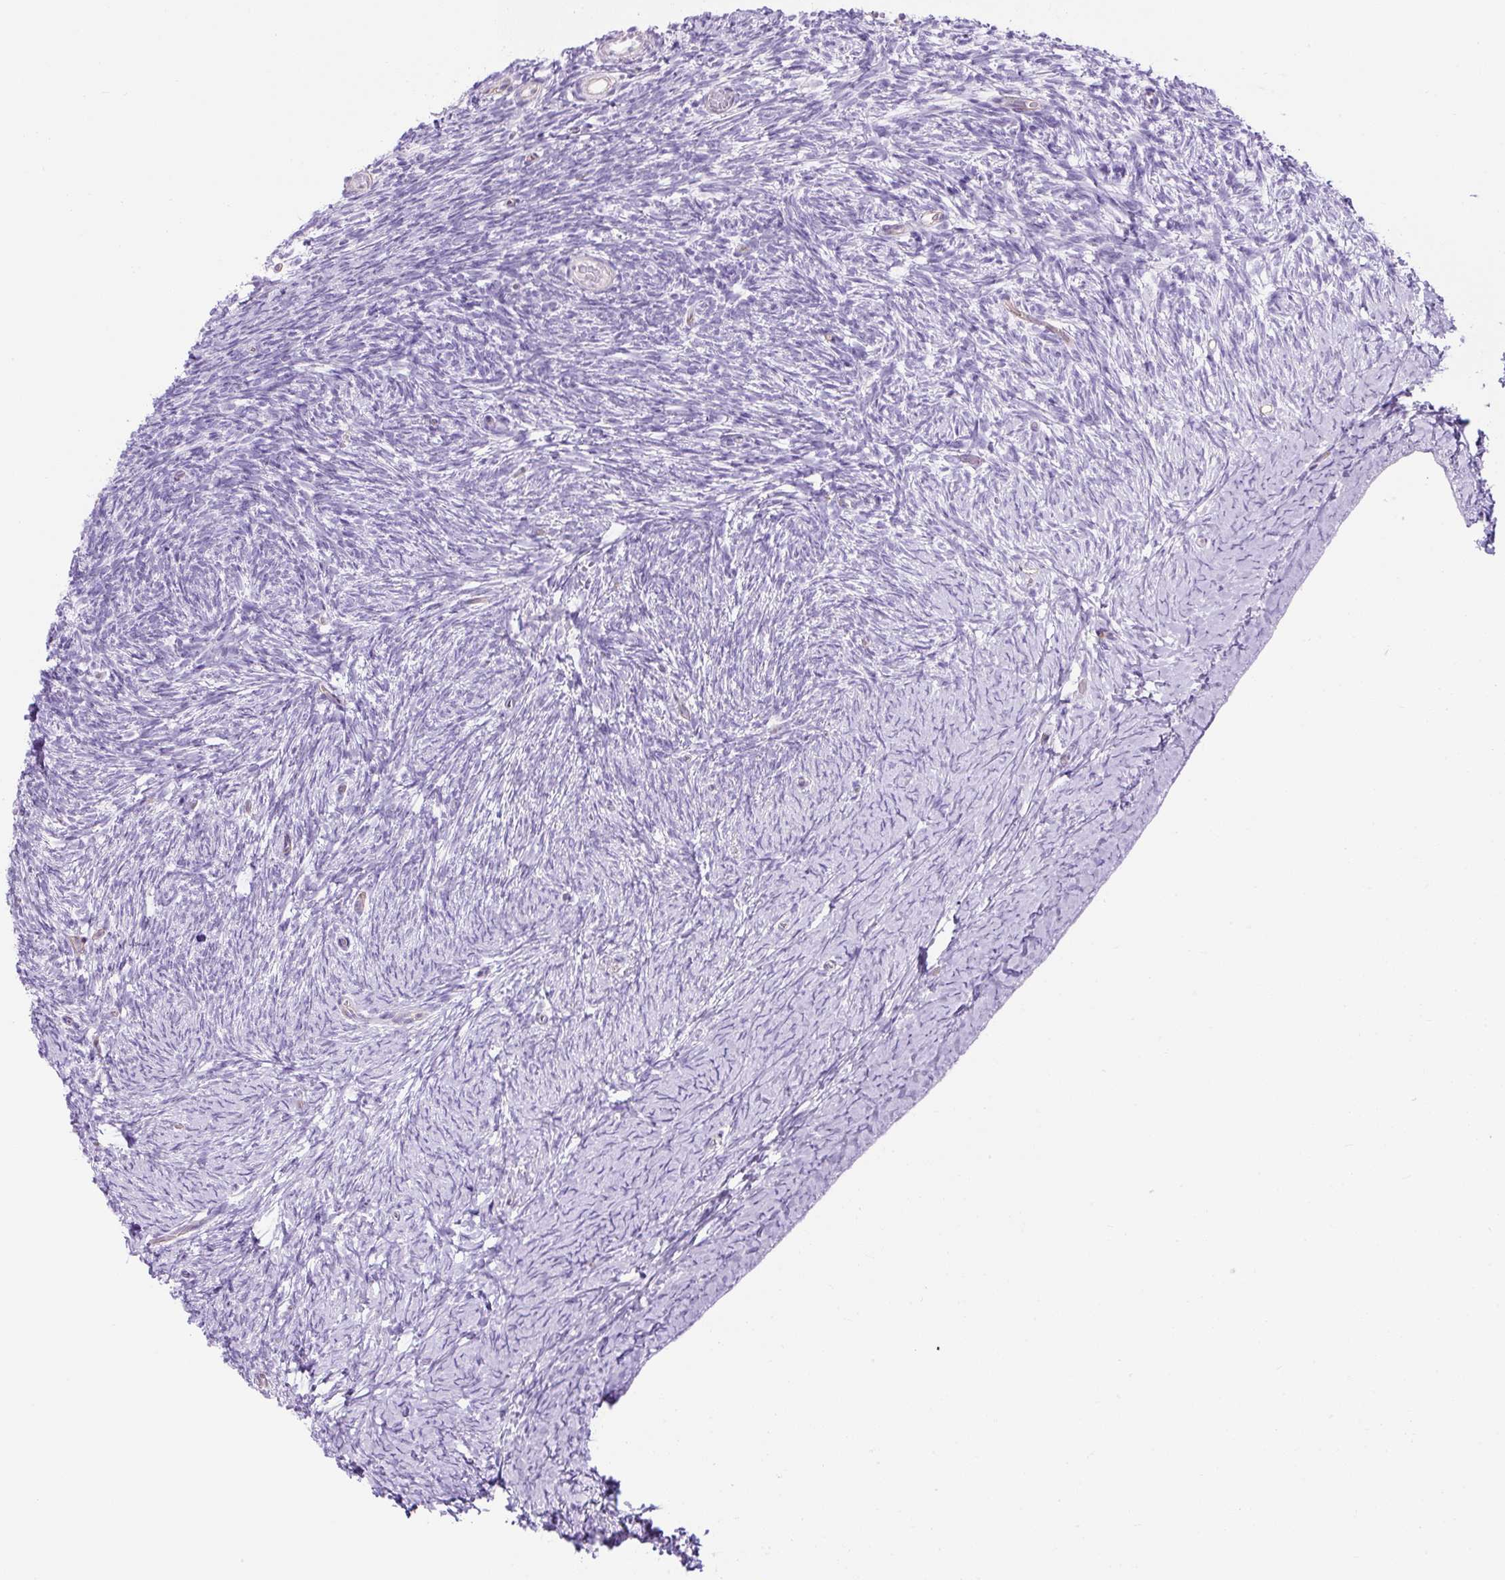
{"staining": {"intensity": "negative", "quantity": "none", "location": "none"}, "tissue": "ovary", "cell_type": "Follicle cells", "image_type": "normal", "snomed": [{"axis": "morphology", "description": "Normal tissue, NOS"}, {"axis": "topography", "description": "Ovary"}], "caption": "Follicle cells are negative for protein expression in normal human ovary. (DAB IHC, high magnification).", "gene": "KRT12", "patient": {"sex": "female", "age": 39}}